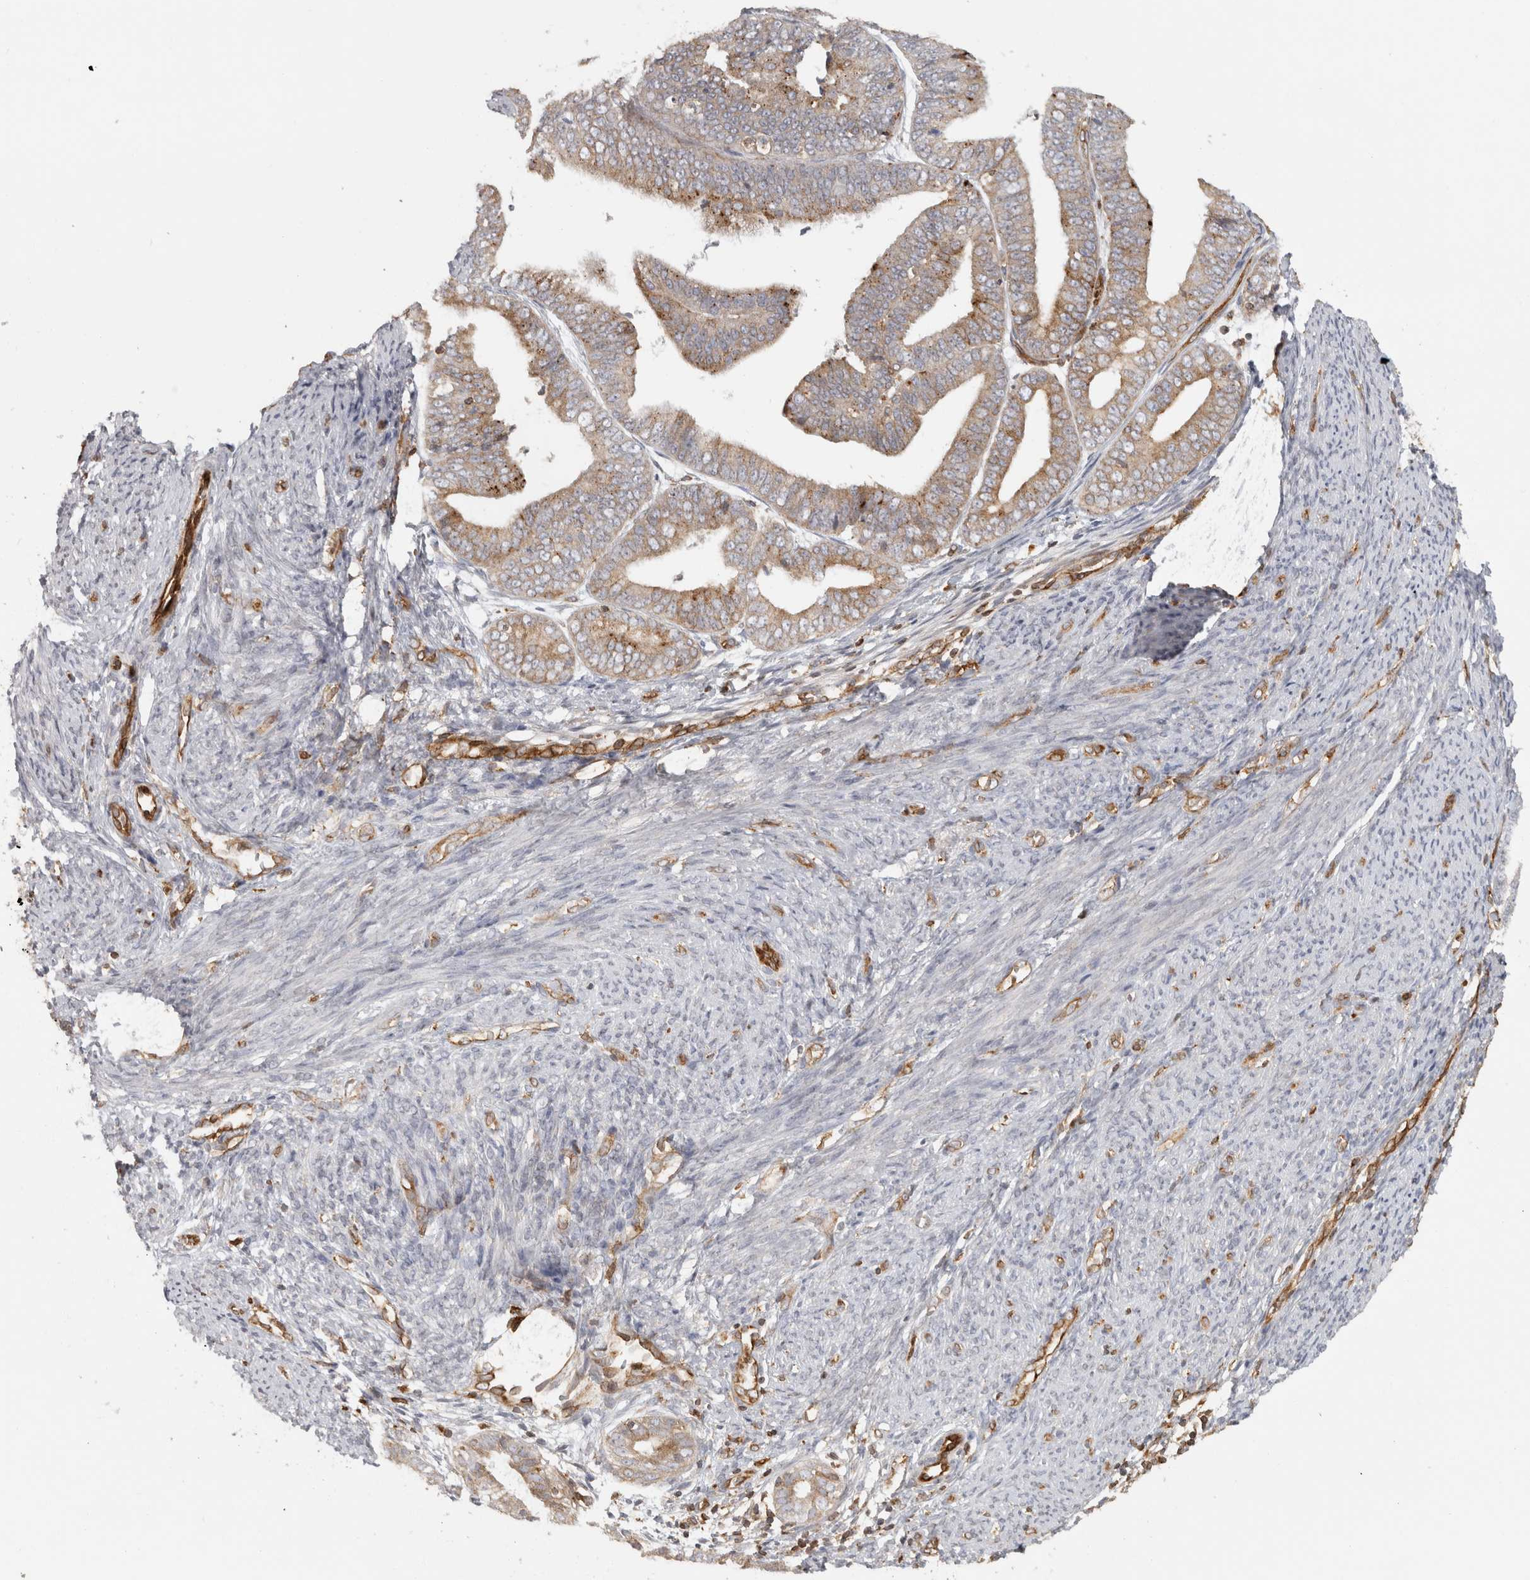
{"staining": {"intensity": "moderate", "quantity": "25%-75%", "location": "cytoplasmic/membranous"}, "tissue": "endometrial cancer", "cell_type": "Tumor cells", "image_type": "cancer", "snomed": [{"axis": "morphology", "description": "Adenocarcinoma, NOS"}, {"axis": "topography", "description": "Endometrium"}], "caption": "Human endometrial adenocarcinoma stained for a protein (brown) reveals moderate cytoplasmic/membranous positive staining in about 25%-75% of tumor cells.", "gene": "HLA-E", "patient": {"sex": "female", "age": 63}}